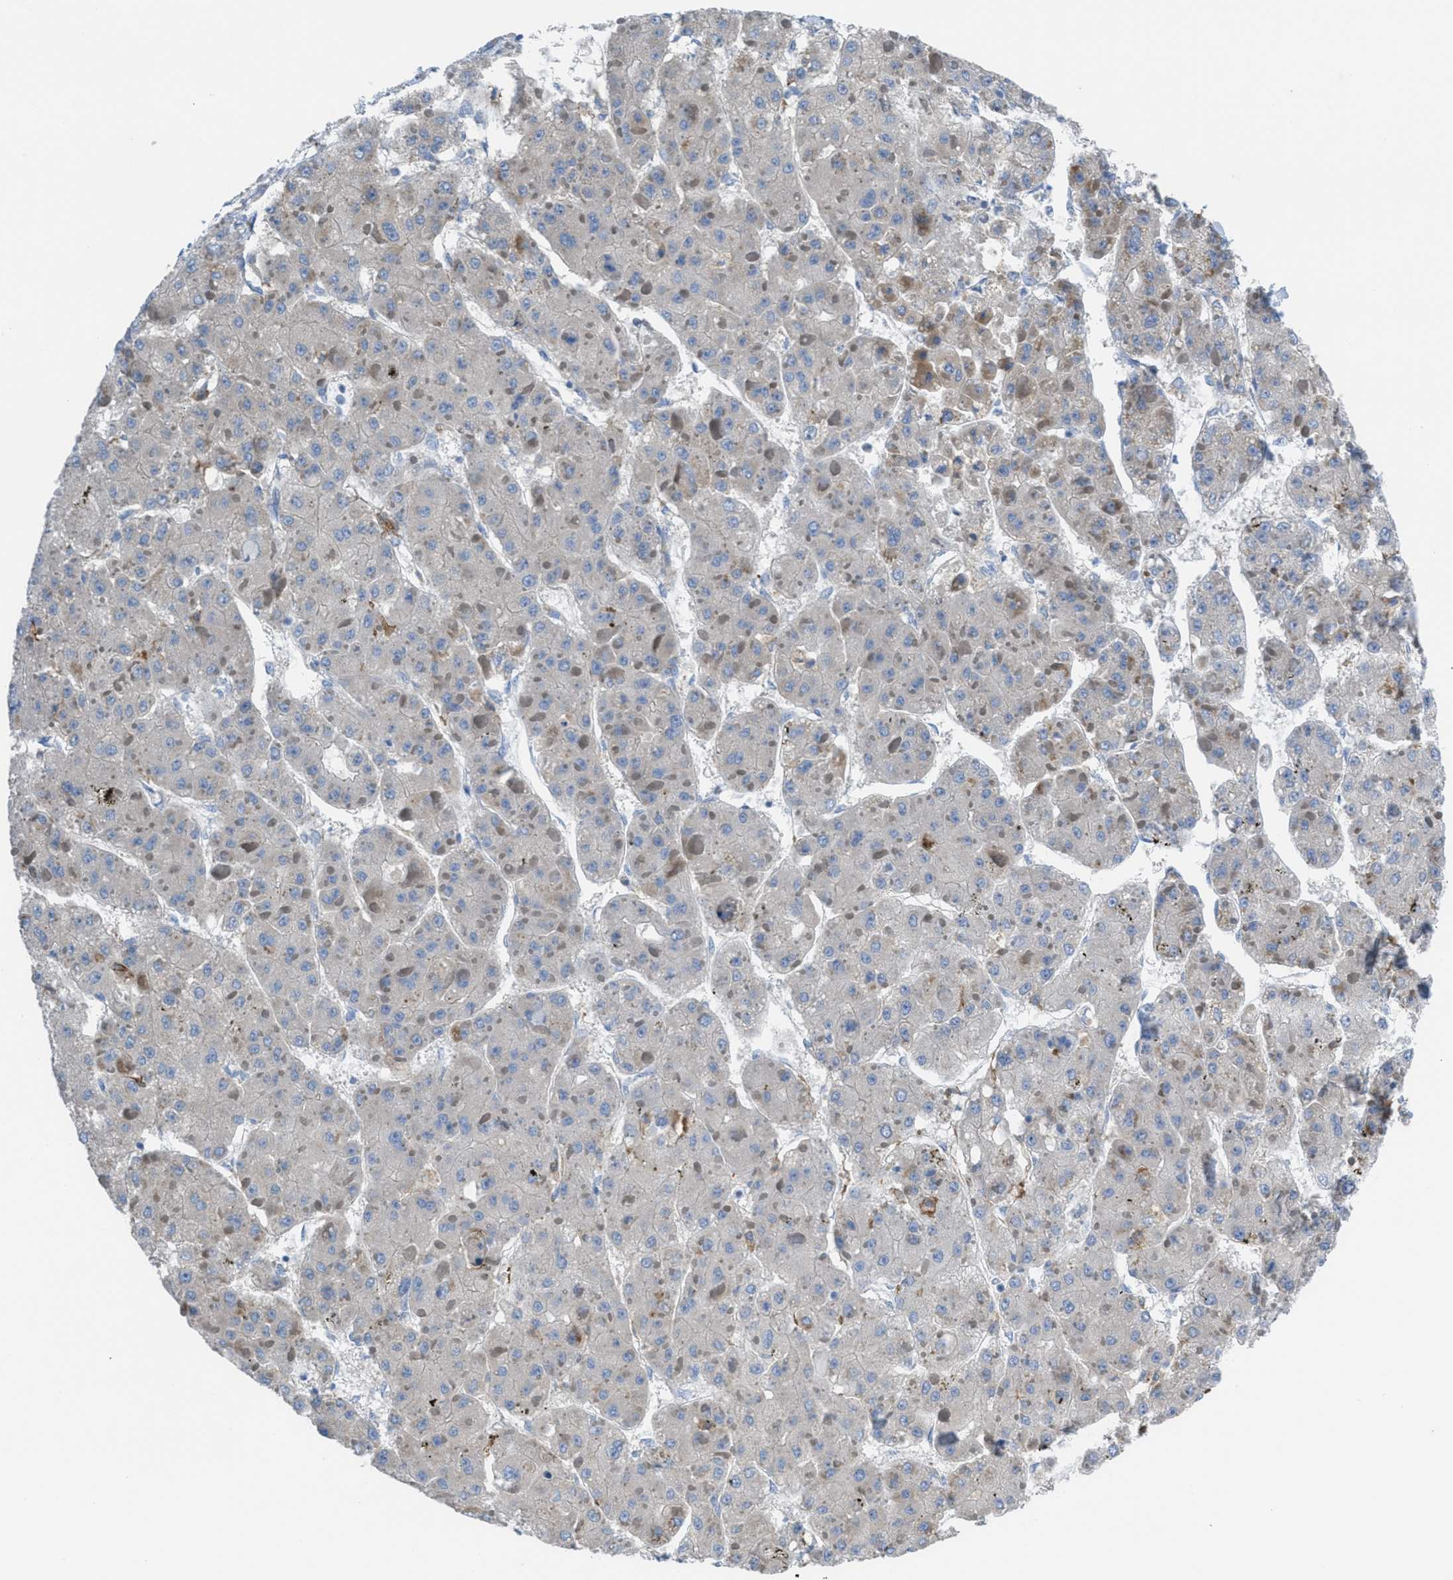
{"staining": {"intensity": "negative", "quantity": "none", "location": "none"}, "tissue": "liver cancer", "cell_type": "Tumor cells", "image_type": "cancer", "snomed": [{"axis": "morphology", "description": "Carcinoma, Hepatocellular, NOS"}, {"axis": "topography", "description": "Liver"}], "caption": "Liver cancer (hepatocellular carcinoma) stained for a protein using immunohistochemistry (IHC) demonstrates no positivity tumor cells.", "gene": "EGFR", "patient": {"sex": "female", "age": 73}}